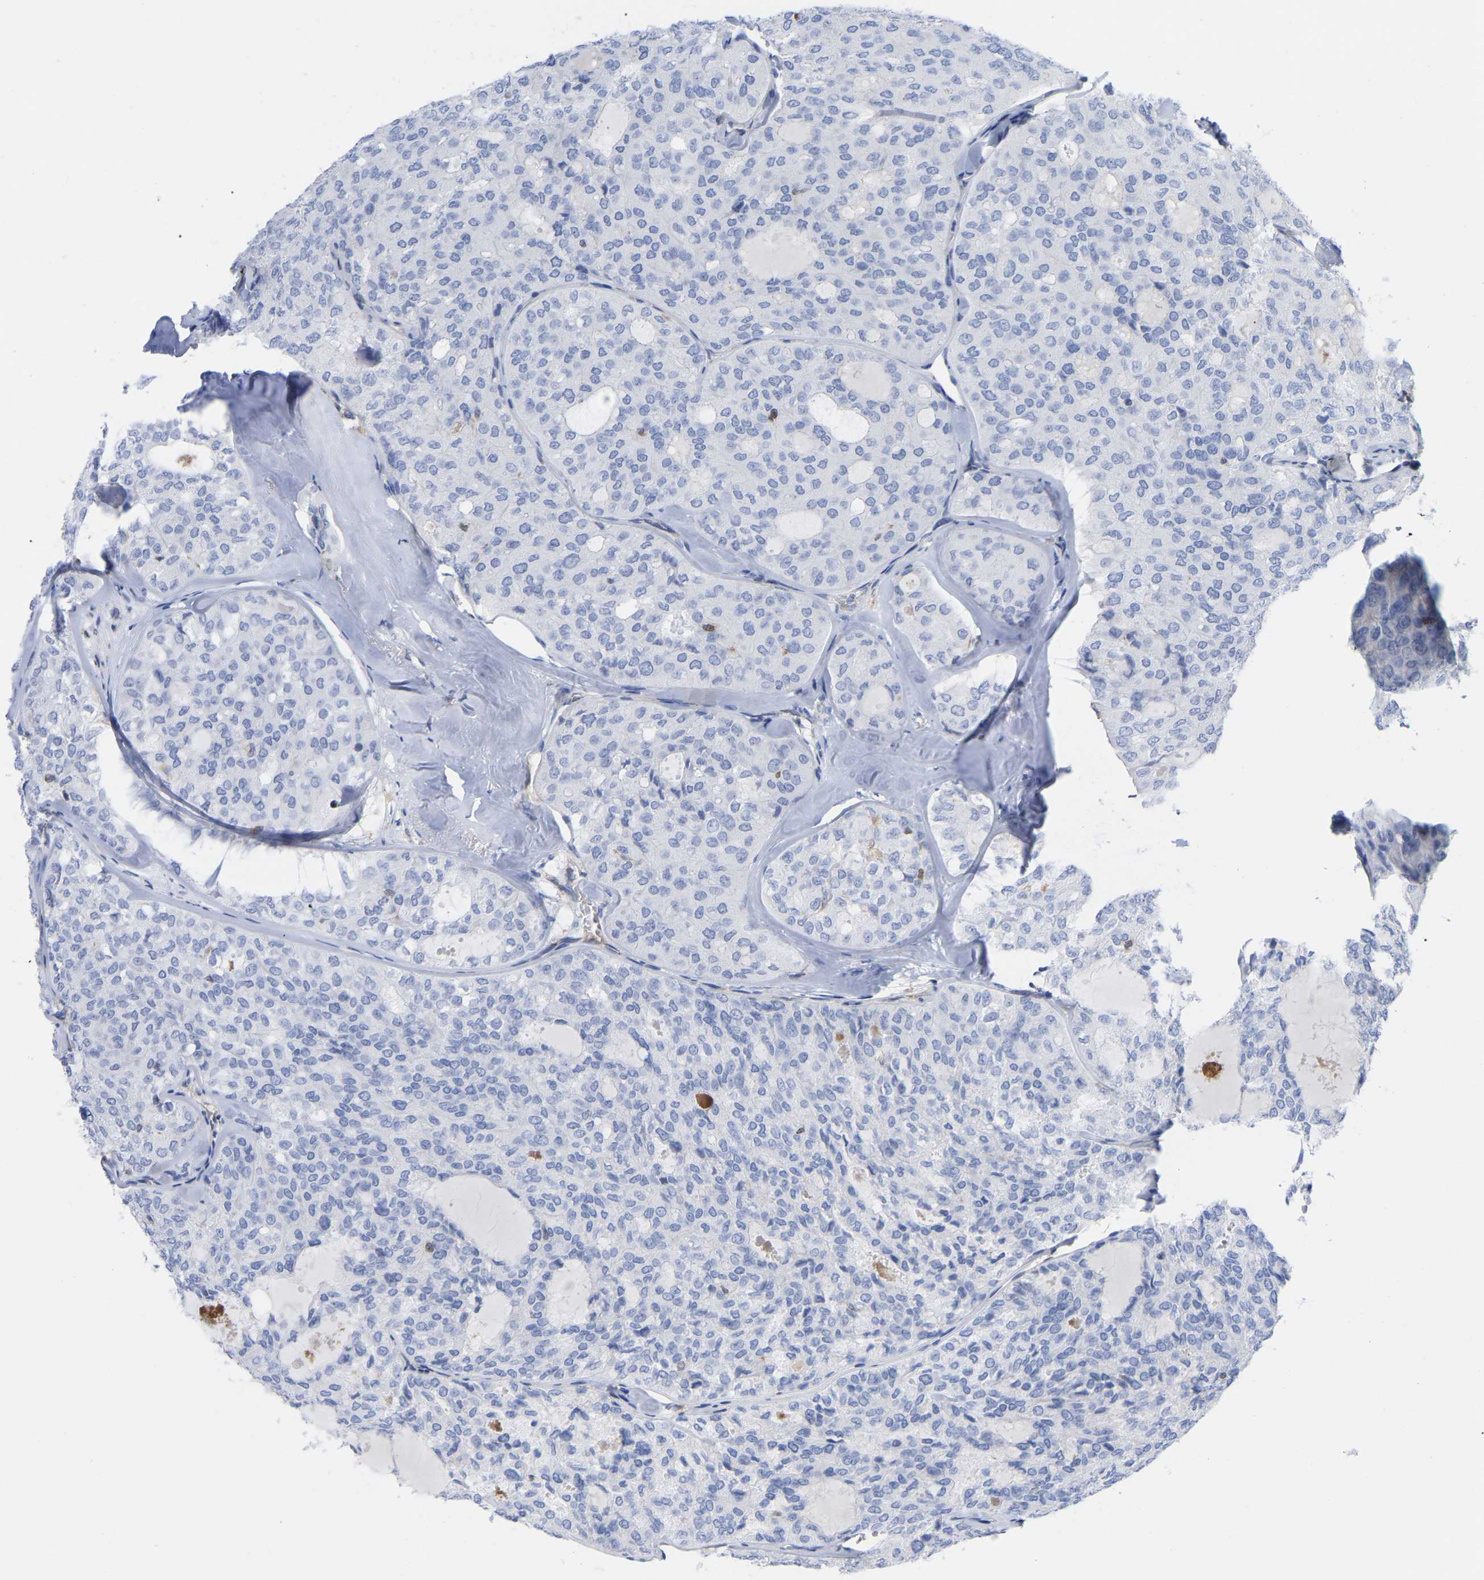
{"staining": {"intensity": "negative", "quantity": "none", "location": "none"}, "tissue": "thyroid cancer", "cell_type": "Tumor cells", "image_type": "cancer", "snomed": [{"axis": "morphology", "description": "Follicular adenoma carcinoma, NOS"}, {"axis": "topography", "description": "Thyroid gland"}], "caption": "The micrograph displays no staining of tumor cells in follicular adenoma carcinoma (thyroid).", "gene": "GIMAP4", "patient": {"sex": "male", "age": 75}}